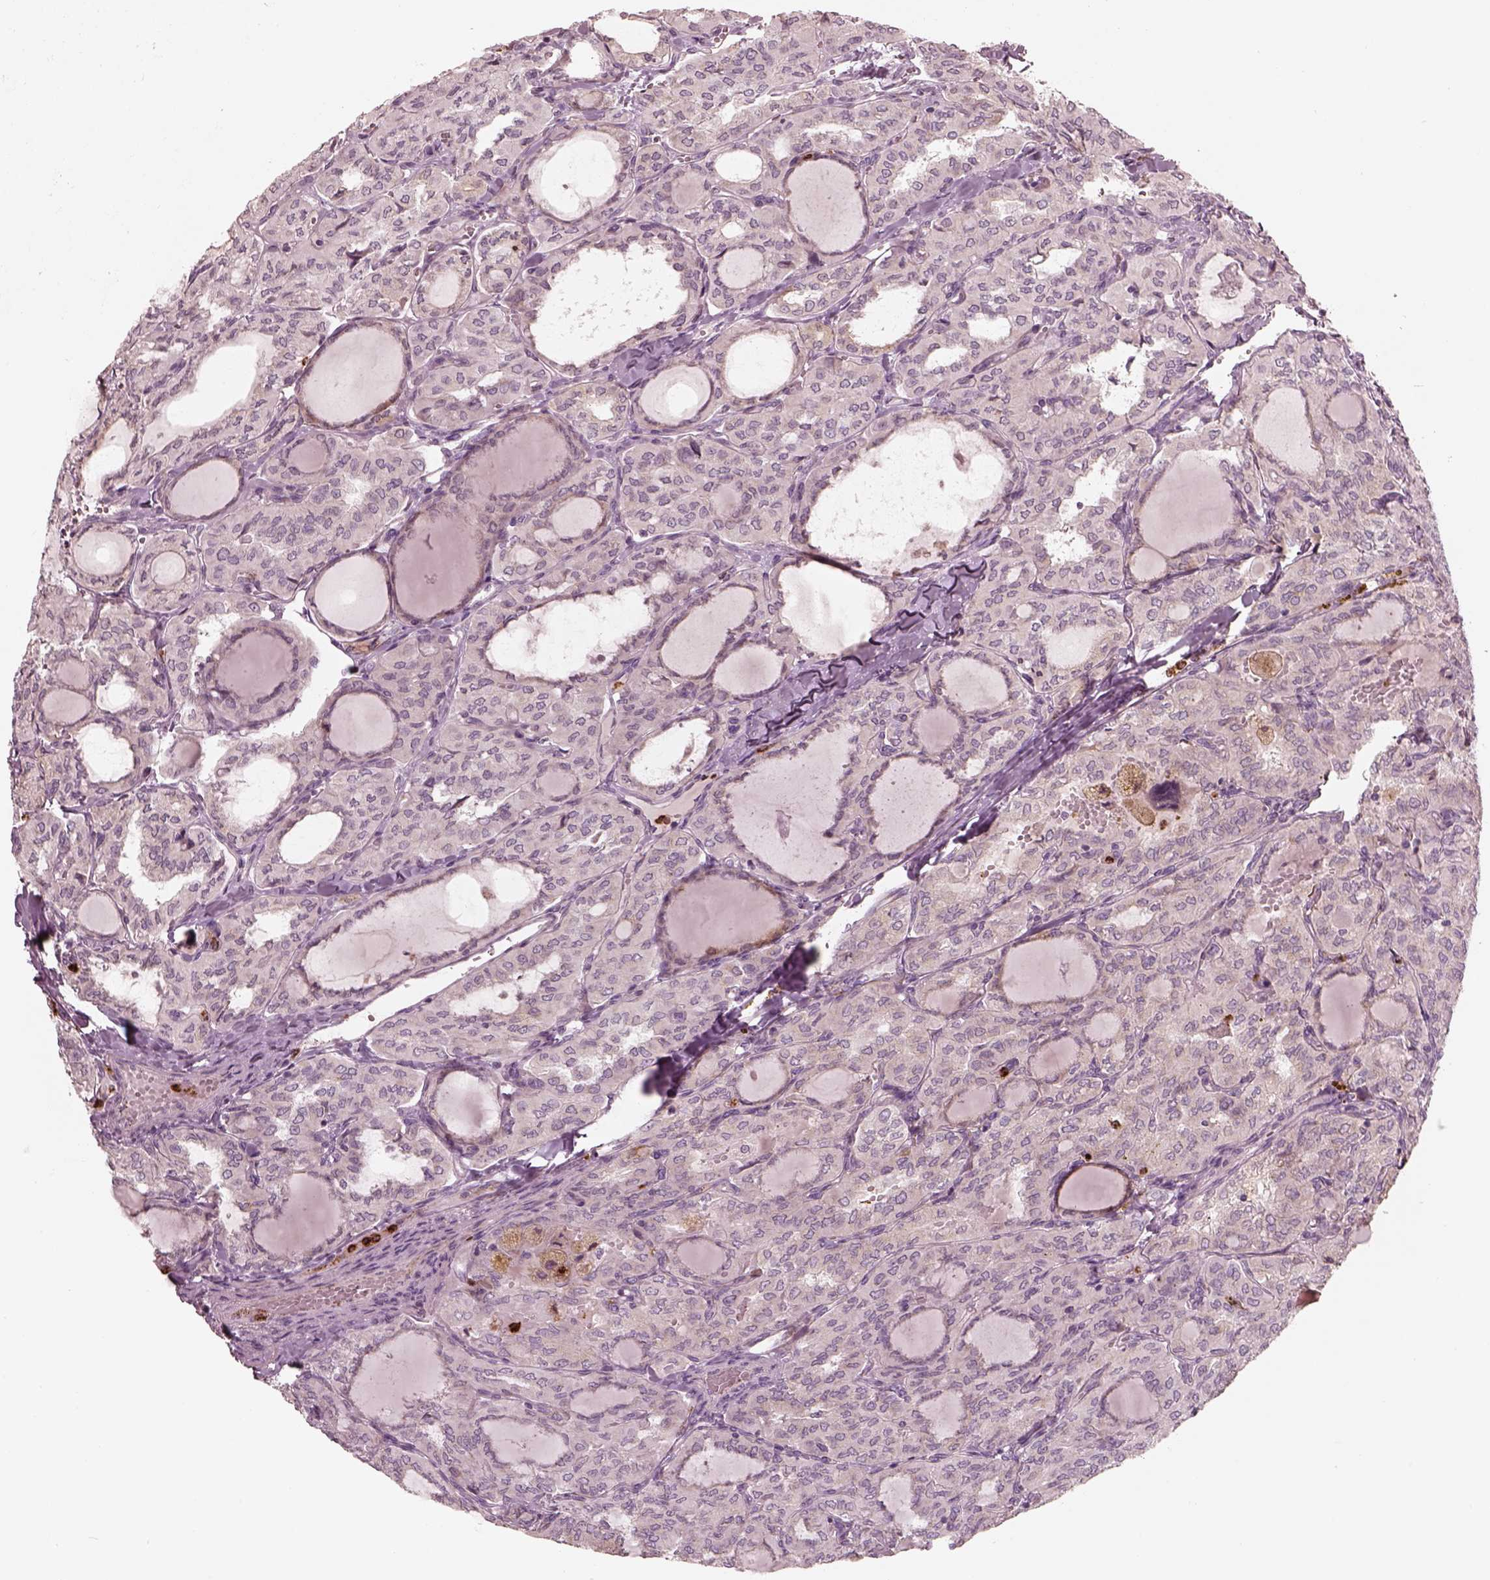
{"staining": {"intensity": "negative", "quantity": "none", "location": "none"}, "tissue": "thyroid cancer", "cell_type": "Tumor cells", "image_type": "cancer", "snomed": [{"axis": "morphology", "description": "Papillary adenocarcinoma, NOS"}, {"axis": "topography", "description": "Thyroid gland"}], "caption": "Tumor cells are negative for brown protein staining in papillary adenocarcinoma (thyroid).", "gene": "ABCA7", "patient": {"sex": "male", "age": 20}}